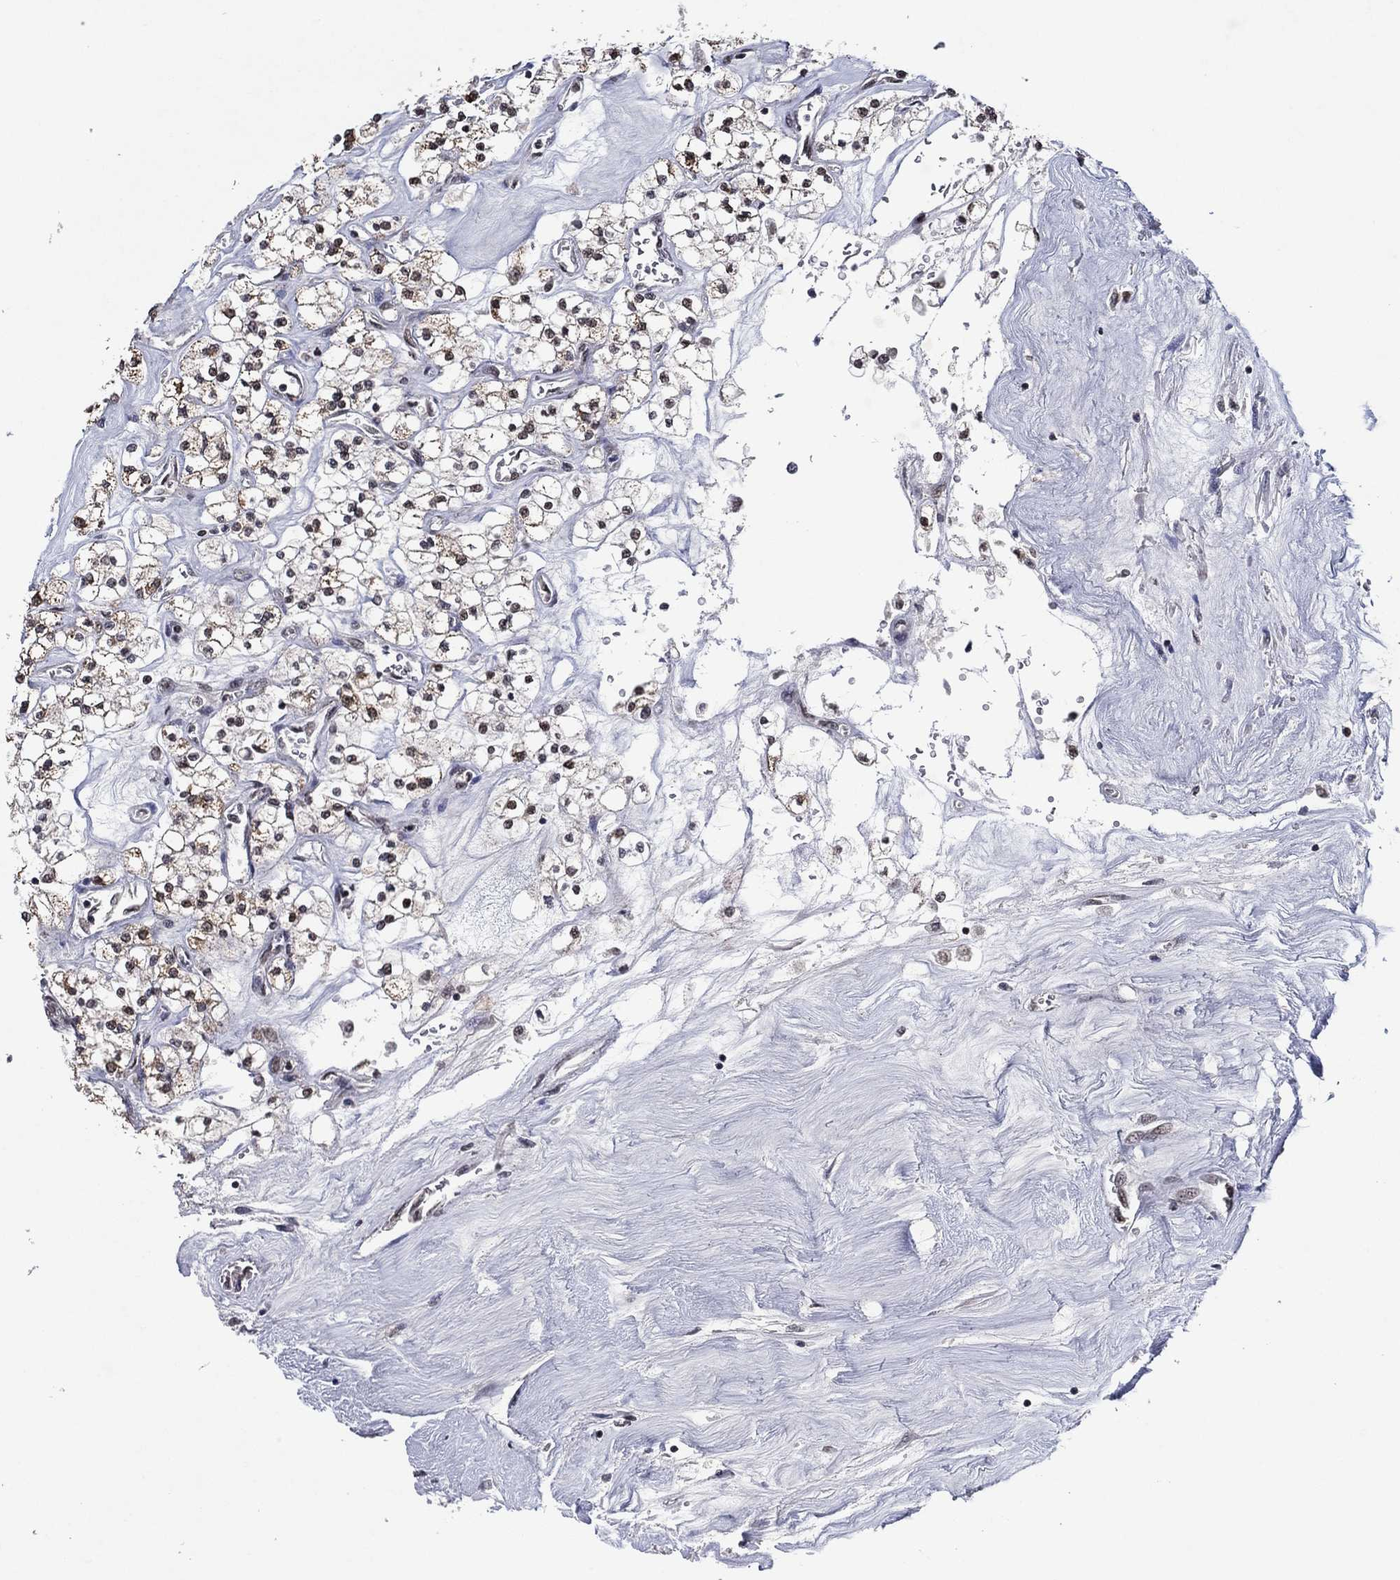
{"staining": {"intensity": "moderate", "quantity": "<25%", "location": "cytoplasmic/membranous"}, "tissue": "renal cancer", "cell_type": "Tumor cells", "image_type": "cancer", "snomed": [{"axis": "morphology", "description": "Adenocarcinoma, NOS"}, {"axis": "topography", "description": "Kidney"}], "caption": "Immunohistochemical staining of human renal cancer demonstrates moderate cytoplasmic/membranous protein staining in about <25% of tumor cells.", "gene": "ZBTB42", "patient": {"sex": "male", "age": 80}}